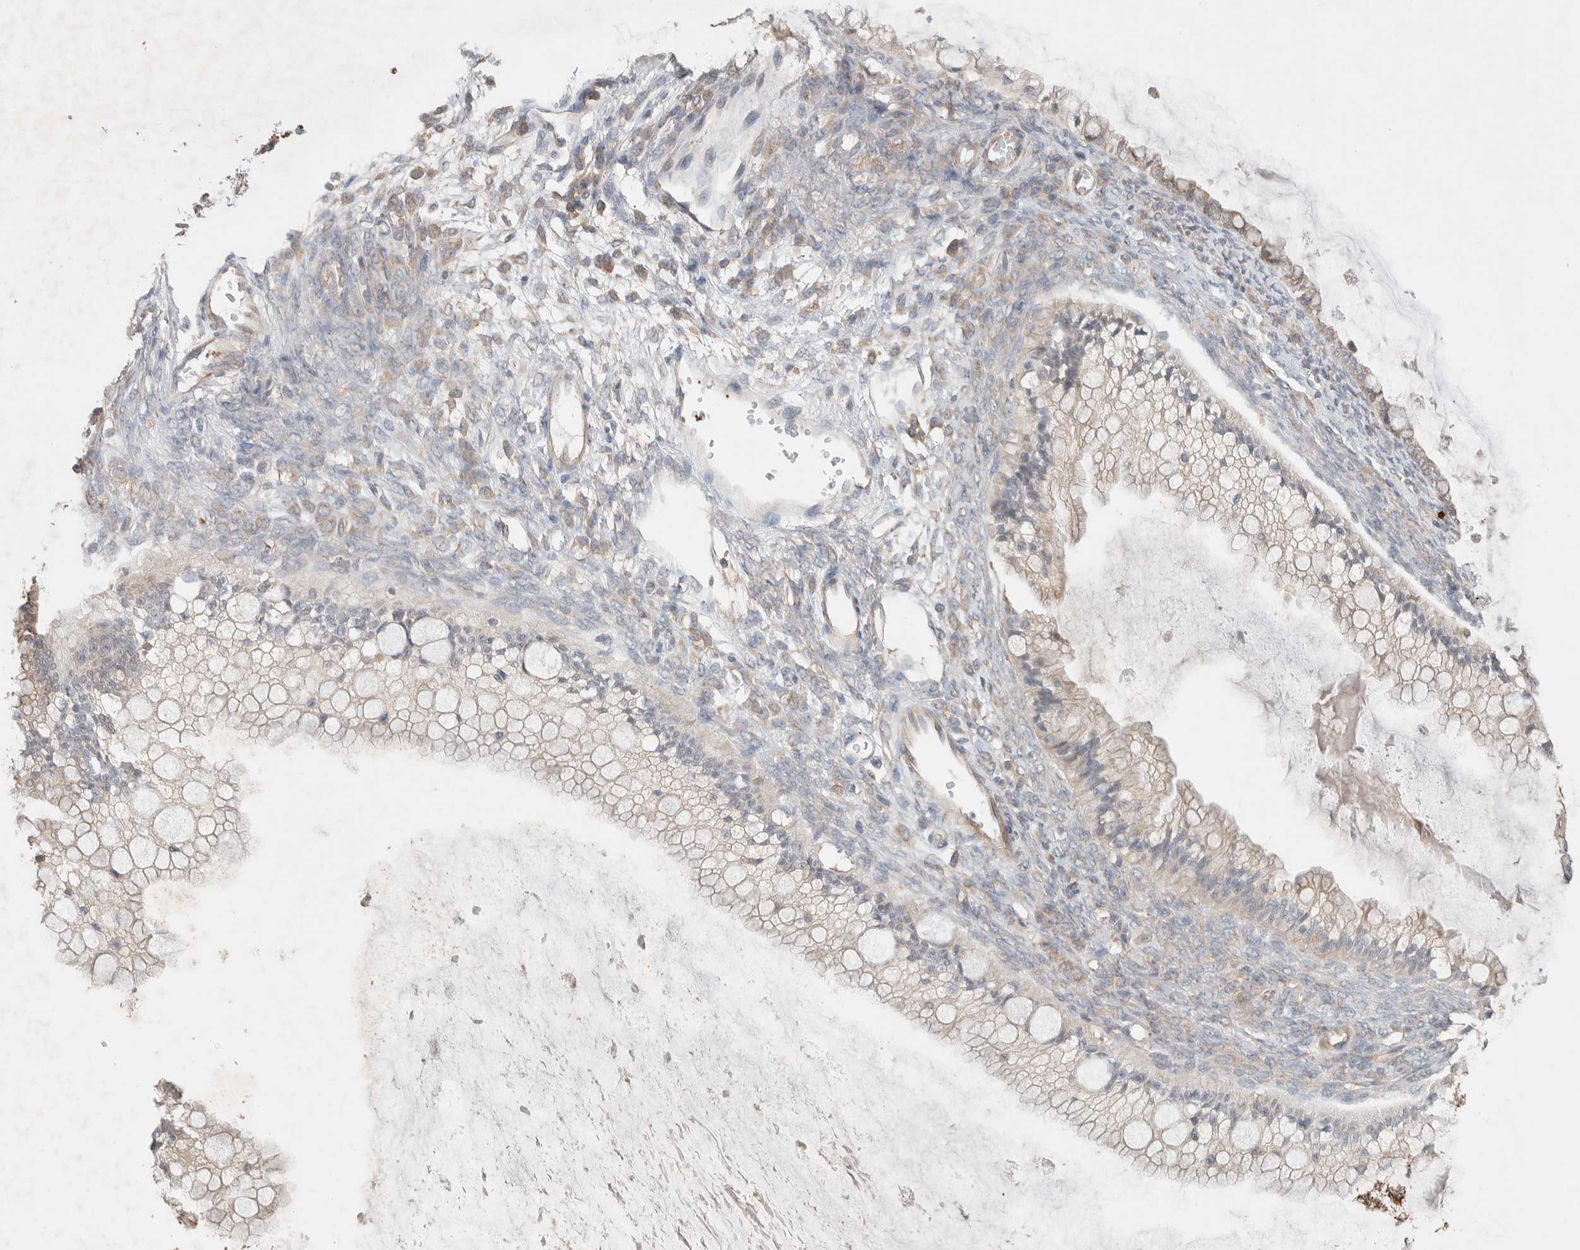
{"staining": {"intensity": "moderate", "quantity": "<25%", "location": "cytoplasmic/membranous"}, "tissue": "ovarian cancer", "cell_type": "Tumor cells", "image_type": "cancer", "snomed": [{"axis": "morphology", "description": "Cystadenocarcinoma, mucinous, NOS"}, {"axis": "topography", "description": "Ovary"}], "caption": "Immunohistochemistry staining of mucinous cystadenocarcinoma (ovarian), which exhibits low levels of moderate cytoplasmic/membranous positivity in approximately <25% of tumor cells indicating moderate cytoplasmic/membranous protein staining. The staining was performed using DAB (3,3'-diaminobenzidine) (brown) for protein detection and nuclei were counterstained in hematoxylin (blue).", "gene": "DEPTOR", "patient": {"sex": "female", "age": 57}}